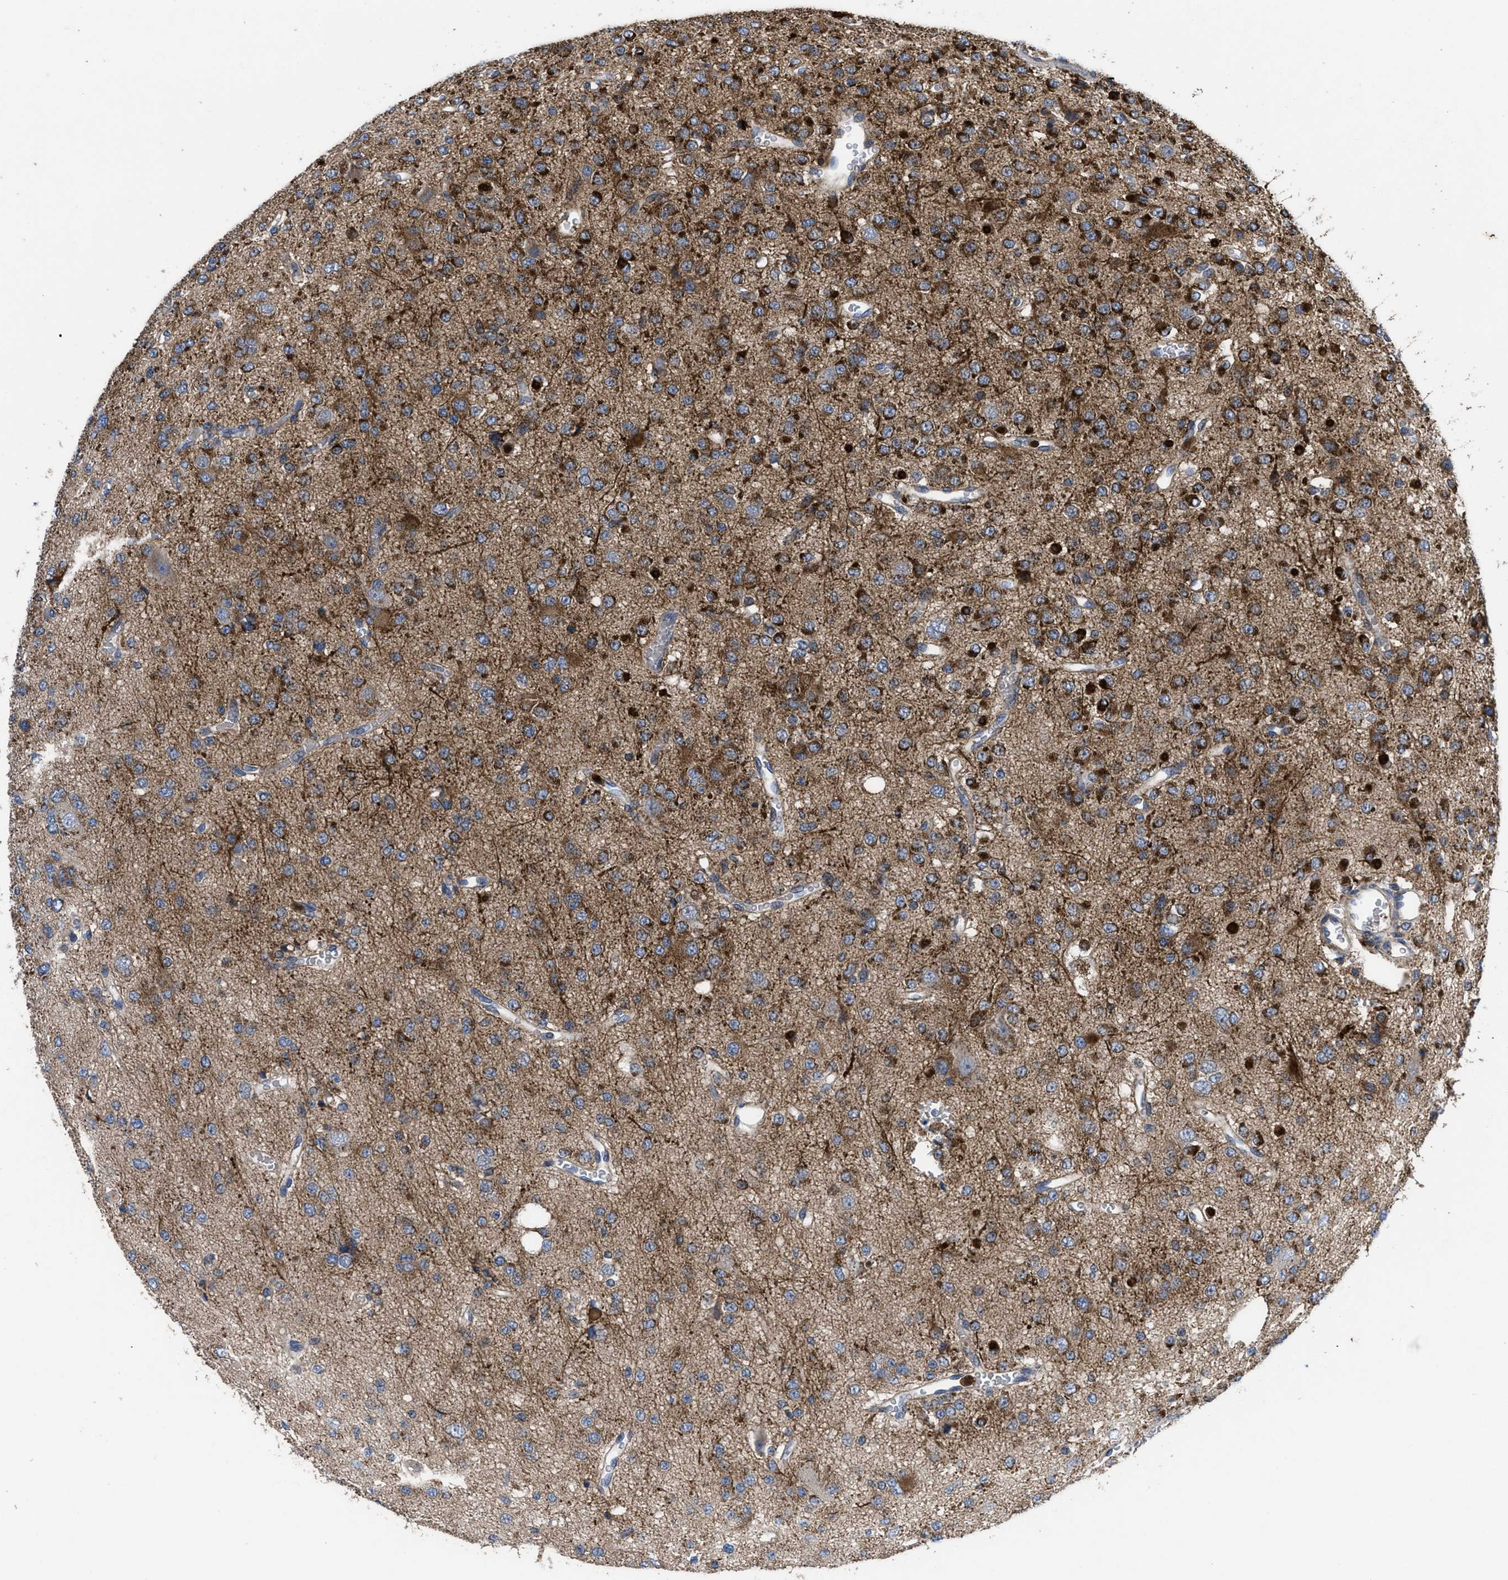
{"staining": {"intensity": "strong", "quantity": "25%-75%", "location": "cytoplasmic/membranous"}, "tissue": "glioma", "cell_type": "Tumor cells", "image_type": "cancer", "snomed": [{"axis": "morphology", "description": "Glioma, malignant, Low grade"}, {"axis": "topography", "description": "Brain"}], "caption": "This image displays IHC staining of human malignant low-grade glioma, with high strong cytoplasmic/membranous staining in approximately 25%-75% of tumor cells.", "gene": "YBEY", "patient": {"sex": "male", "age": 38}}